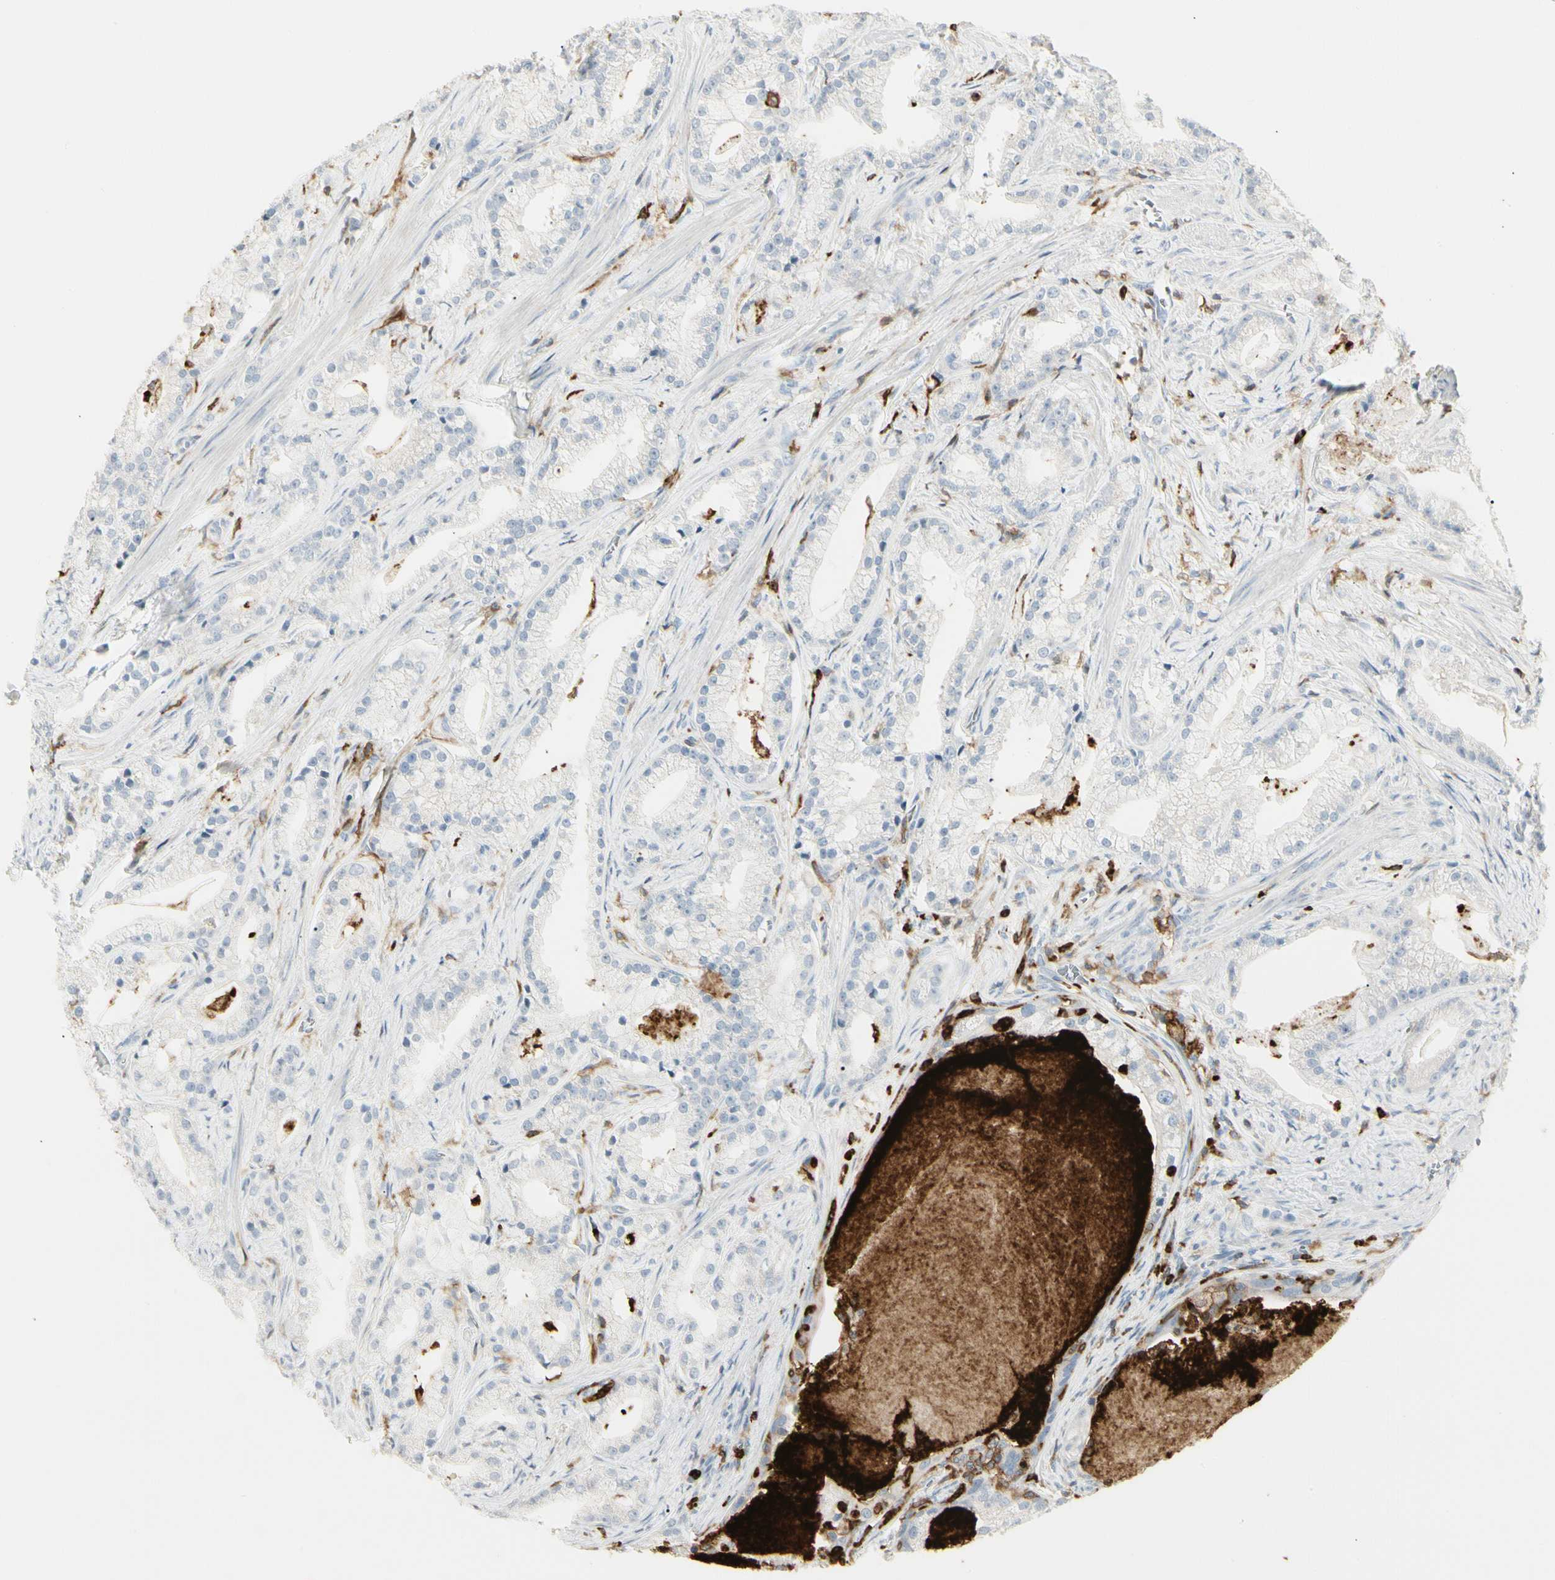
{"staining": {"intensity": "negative", "quantity": "none", "location": "none"}, "tissue": "prostate cancer", "cell_type": "Tumor cells", "image_type": "cancer", "snomed": [{"axis": "morphology", "description": "Adenocarcinoma, Low grade"}, {"axis": "topography", "description": "Prostate"}], "caption": "This is an immunohistochemistry photomicrograph of prostate adenocarcinoma (low-grade). There is no positivity in tumor cells.", "gene": "ITGB2", "patient": {"sex": "male", "age": 59}}